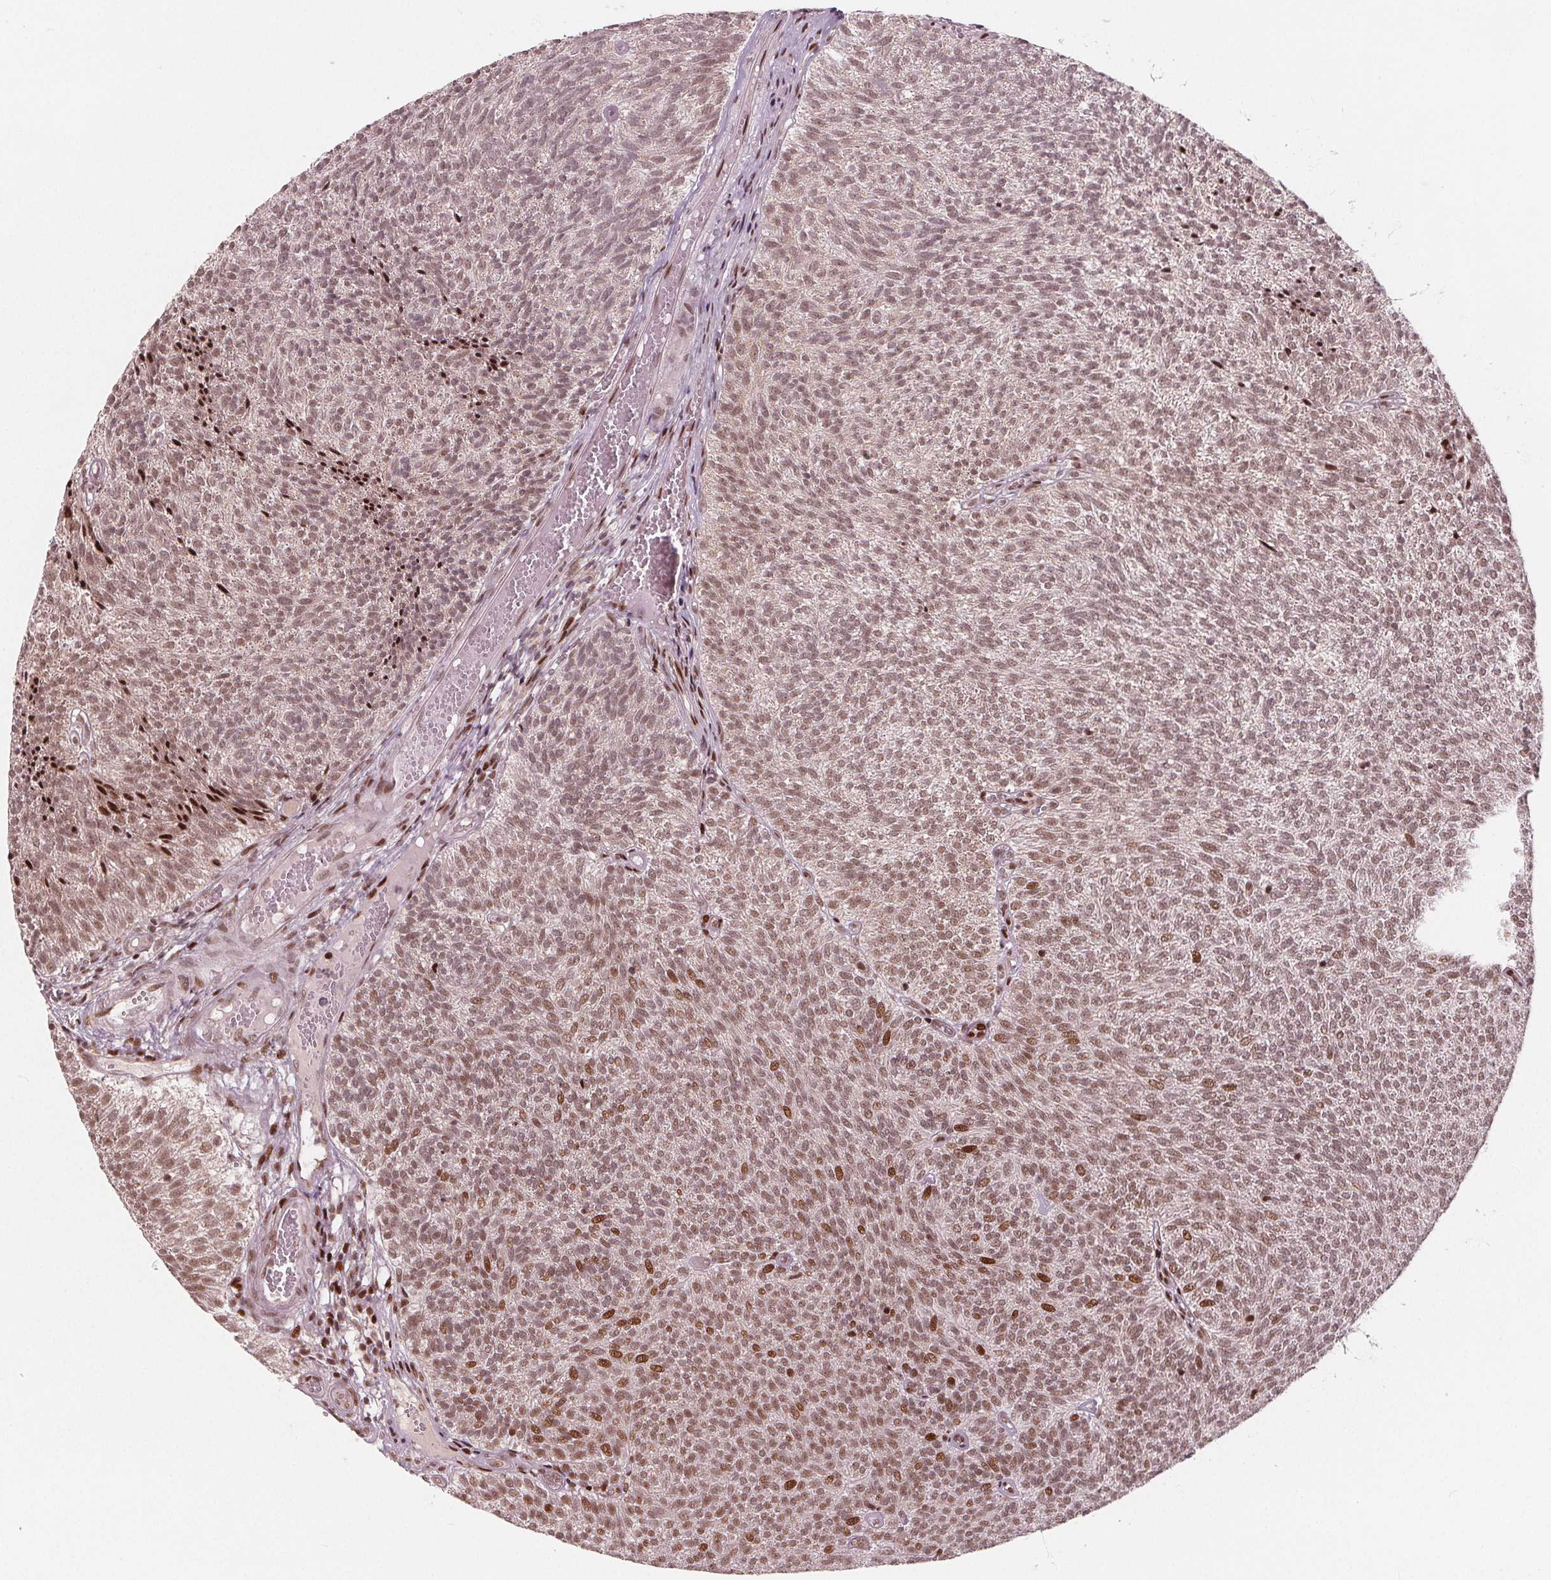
{"staining": {"intensity": "moderate", "quantity": ">75%", "location": "nuclear"}, "tissue": "urothelial cancer", "cell_type": "Tumor cells", "image_type": "cancer", "snomed": [{"axis": "morphology", "description": "Urothelial carcinoma, Low grade"}, {"axis": "topography", "description": "Urinary bladder"}], "caption": "Urothelial cancer stained for a protein (brown) displays moderate nuclear positive positivity in about >75% of tumor cells.", "gene": "SNRNP35", "patient": {"sex": "male", "age": 77}}